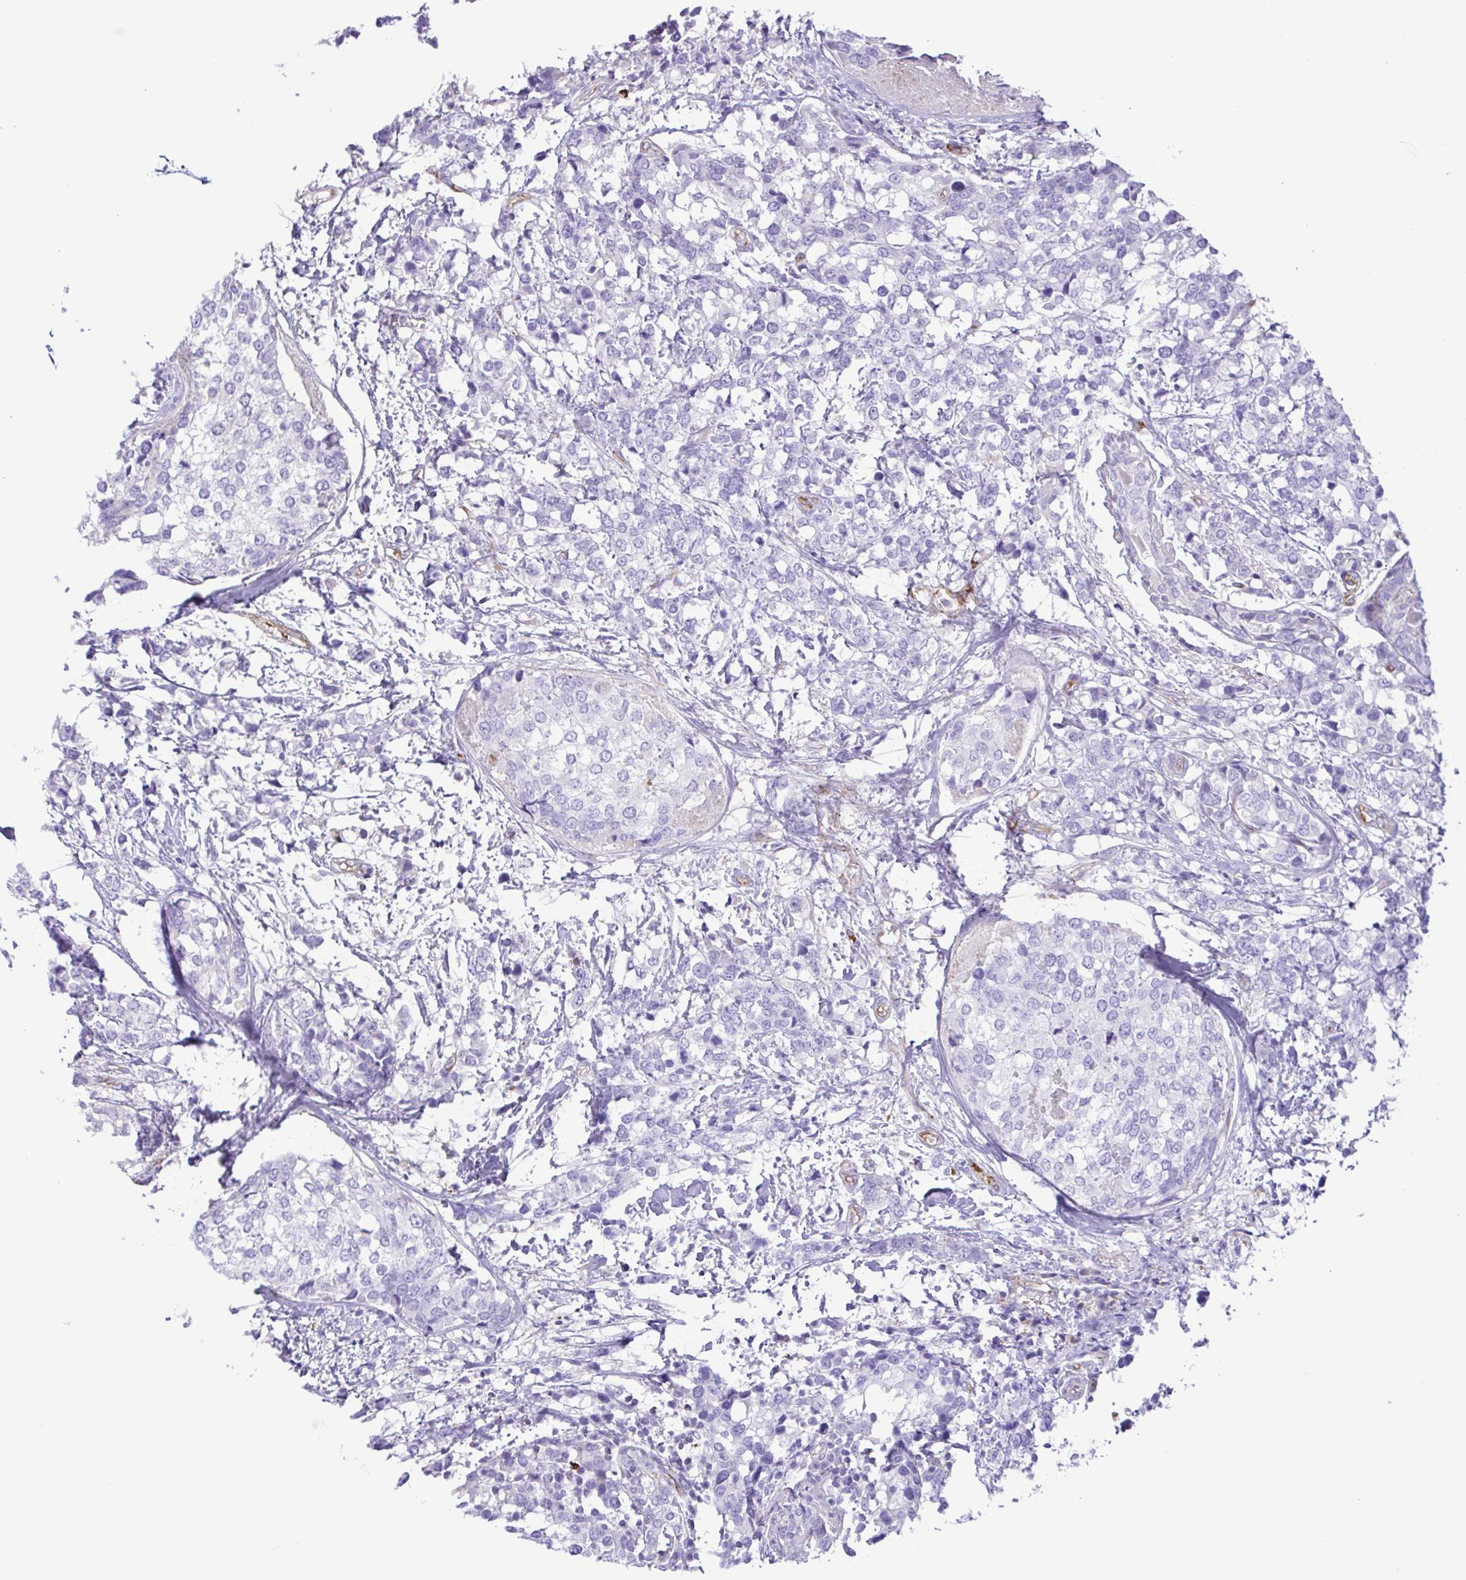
{"staining": {"intensity": "negative", "quantity": "none", "location": "none"}, "tissue": "breast cancer", "cell_type": "Tumor cells", "image_type": "cancer", "snomed": [{"axis": "morphology", "description": "Lobular carcinoma"}, {"axis": "topography", "description": "Breast"}], "caption": "Tumor cells show no significant protein staining in breast cancer.", "gene": "FLT1", "patient": {"sex": "female", "age": 59}}